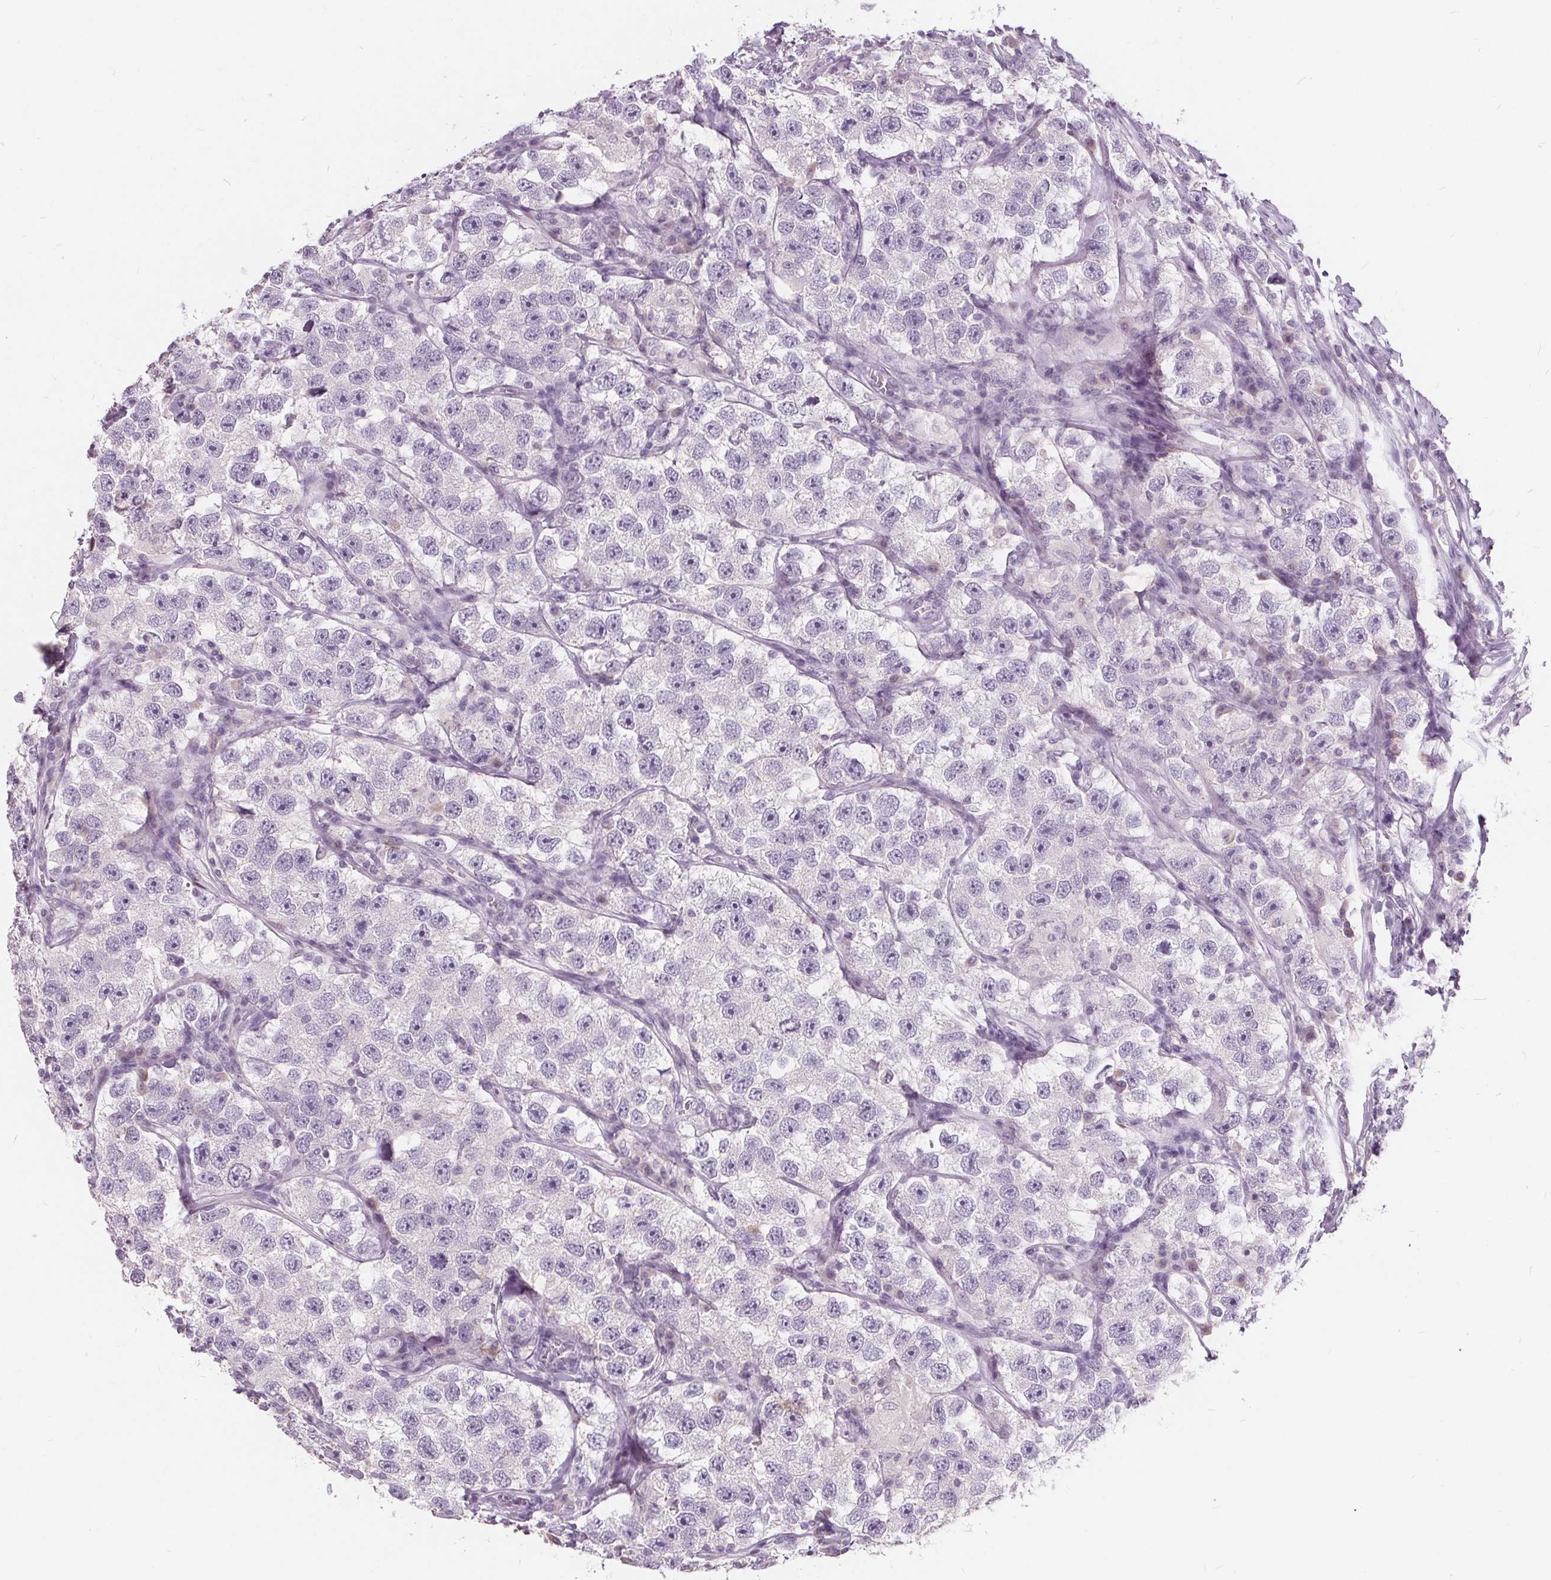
{"staining": {"intensity": "negative", "quantity": "none", "location": "none"}, "tissue": "testis cancer", "cell_type": "Tumor cells", "image_type": "cancer", "snomed": [{"axis": "morphology", "description": "Seminoma, NOS"}, {"axis": "topography", "description": "Testis"}], "caption": "DAB (3,3'-diaminobenzidine) immunohistochemical staining of human testis cancer (seminoma) shows no significant staining in tumor cells.", "gene": "PLA2G2E", "patient": {"sex": "male", "age": 26}}